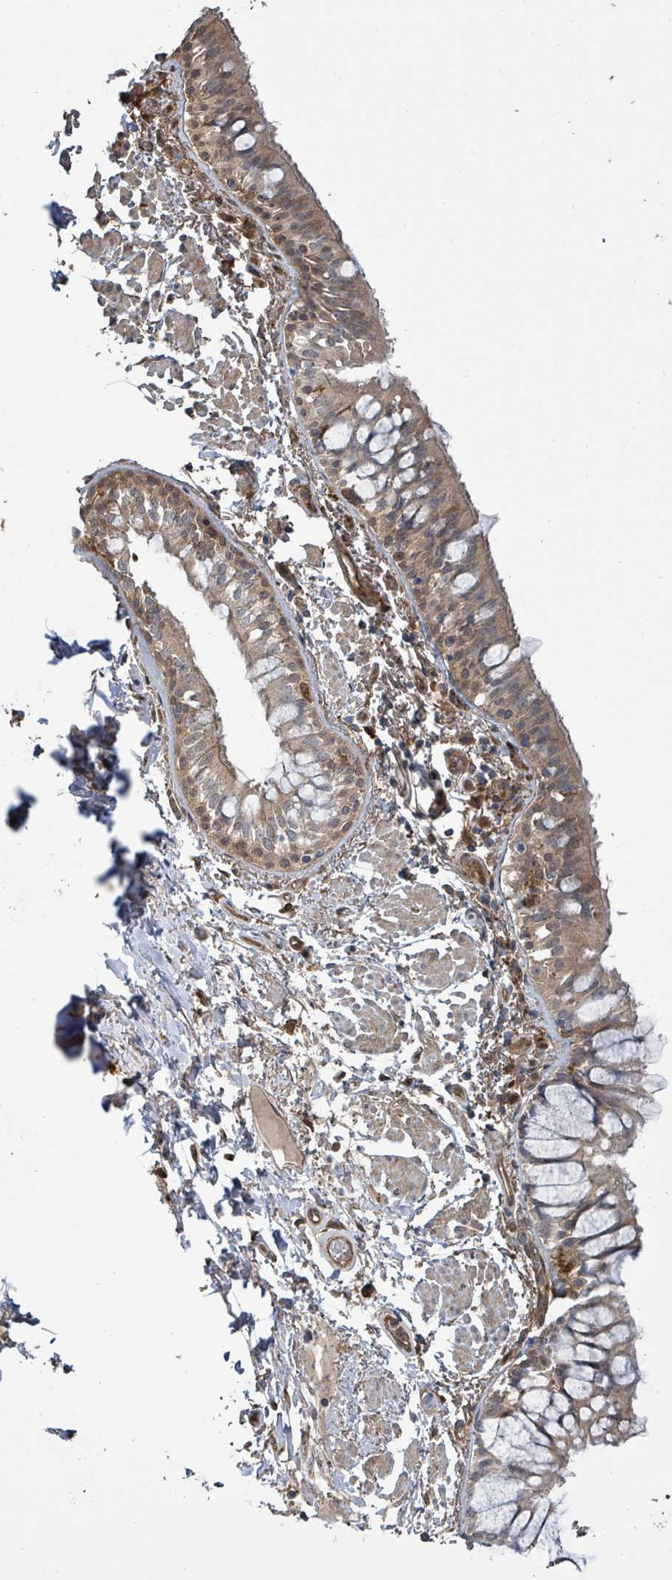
{"staining": {"intensity": "moderate", "quantity": ">75%", "location": "cytoplasmic/membranous"}, "tissue": "bronchus", "cell_type": "Respiratory epithelial cells", "image_type": "normal", "snomed": [{"axis": "morphology", "description": "Normal tissue, NOS"}, {"axis": "topography", "description": "Bronchus"}], "caption": "Protein positivity by immunohistochemistry shows moderate cytoplasmic/membranous positivity in about >75% of respiratory epithelial cells in normal bronchus.", "gene": "ARPIN", "patient": {"sex": "male", "age": 70}}